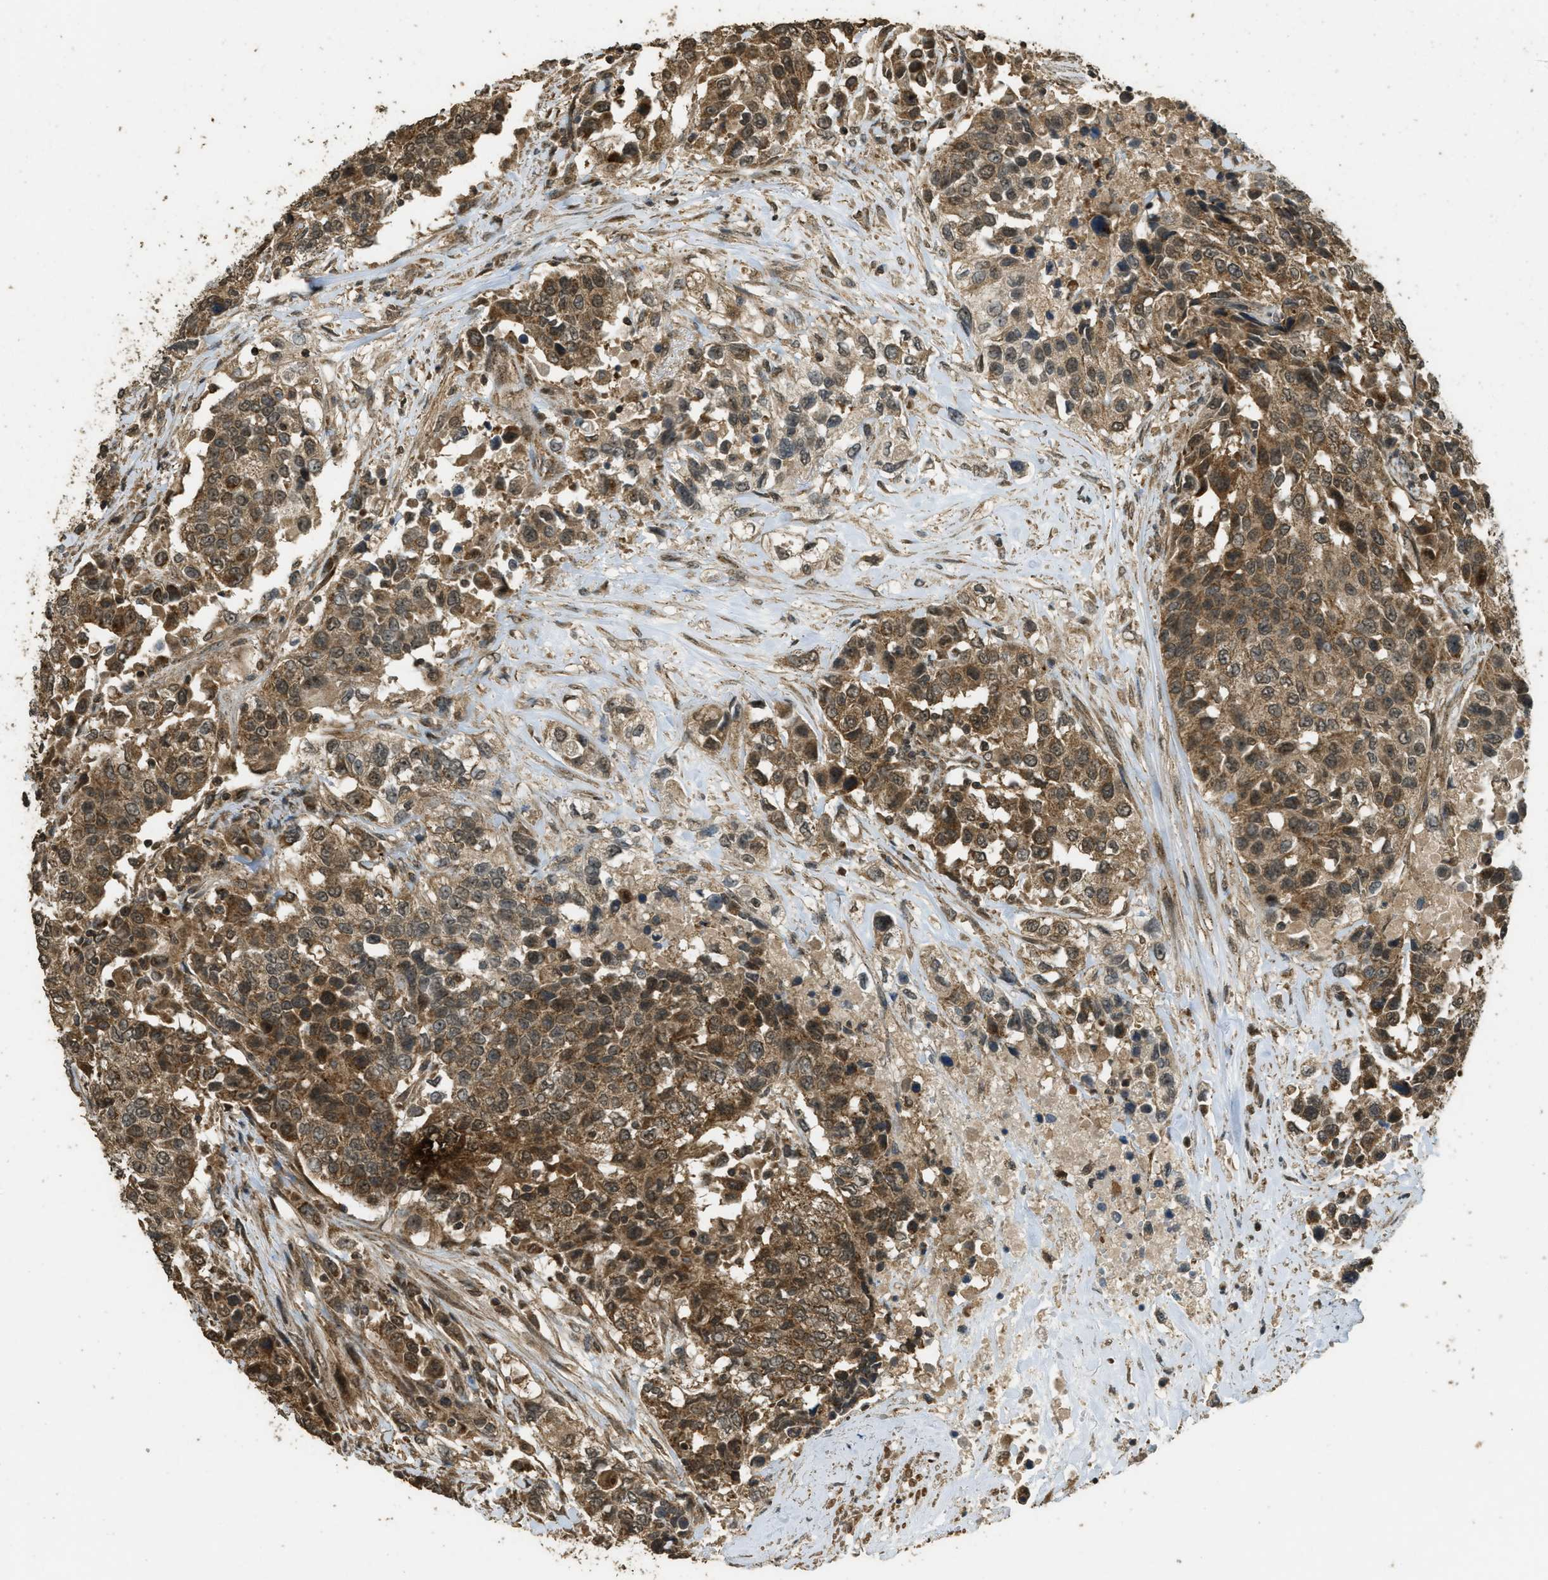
{"staining": {"intensity": "strong", "quantity": ">75%", "location": "cytoplasmic/membranous,nuclear"}, "tissue": "urothelial cancer", "cell_type": "Tumor cells", "image_type": "cancer", "snomed": [{"axis": "morphology", "description": "Urothelial carcinoma, High grade"}, {"axis": "topography", "description": "Urinary bladder"}], "caption": "Immunohistochemical staining of human urothelial cancer reveals high levels of strong cytoplasmic/membranous and nuclear protein expression in approximately >75% of tumor cells.", "gene": "CTPS1", "patient": {"sex": "female", "age": 80}}